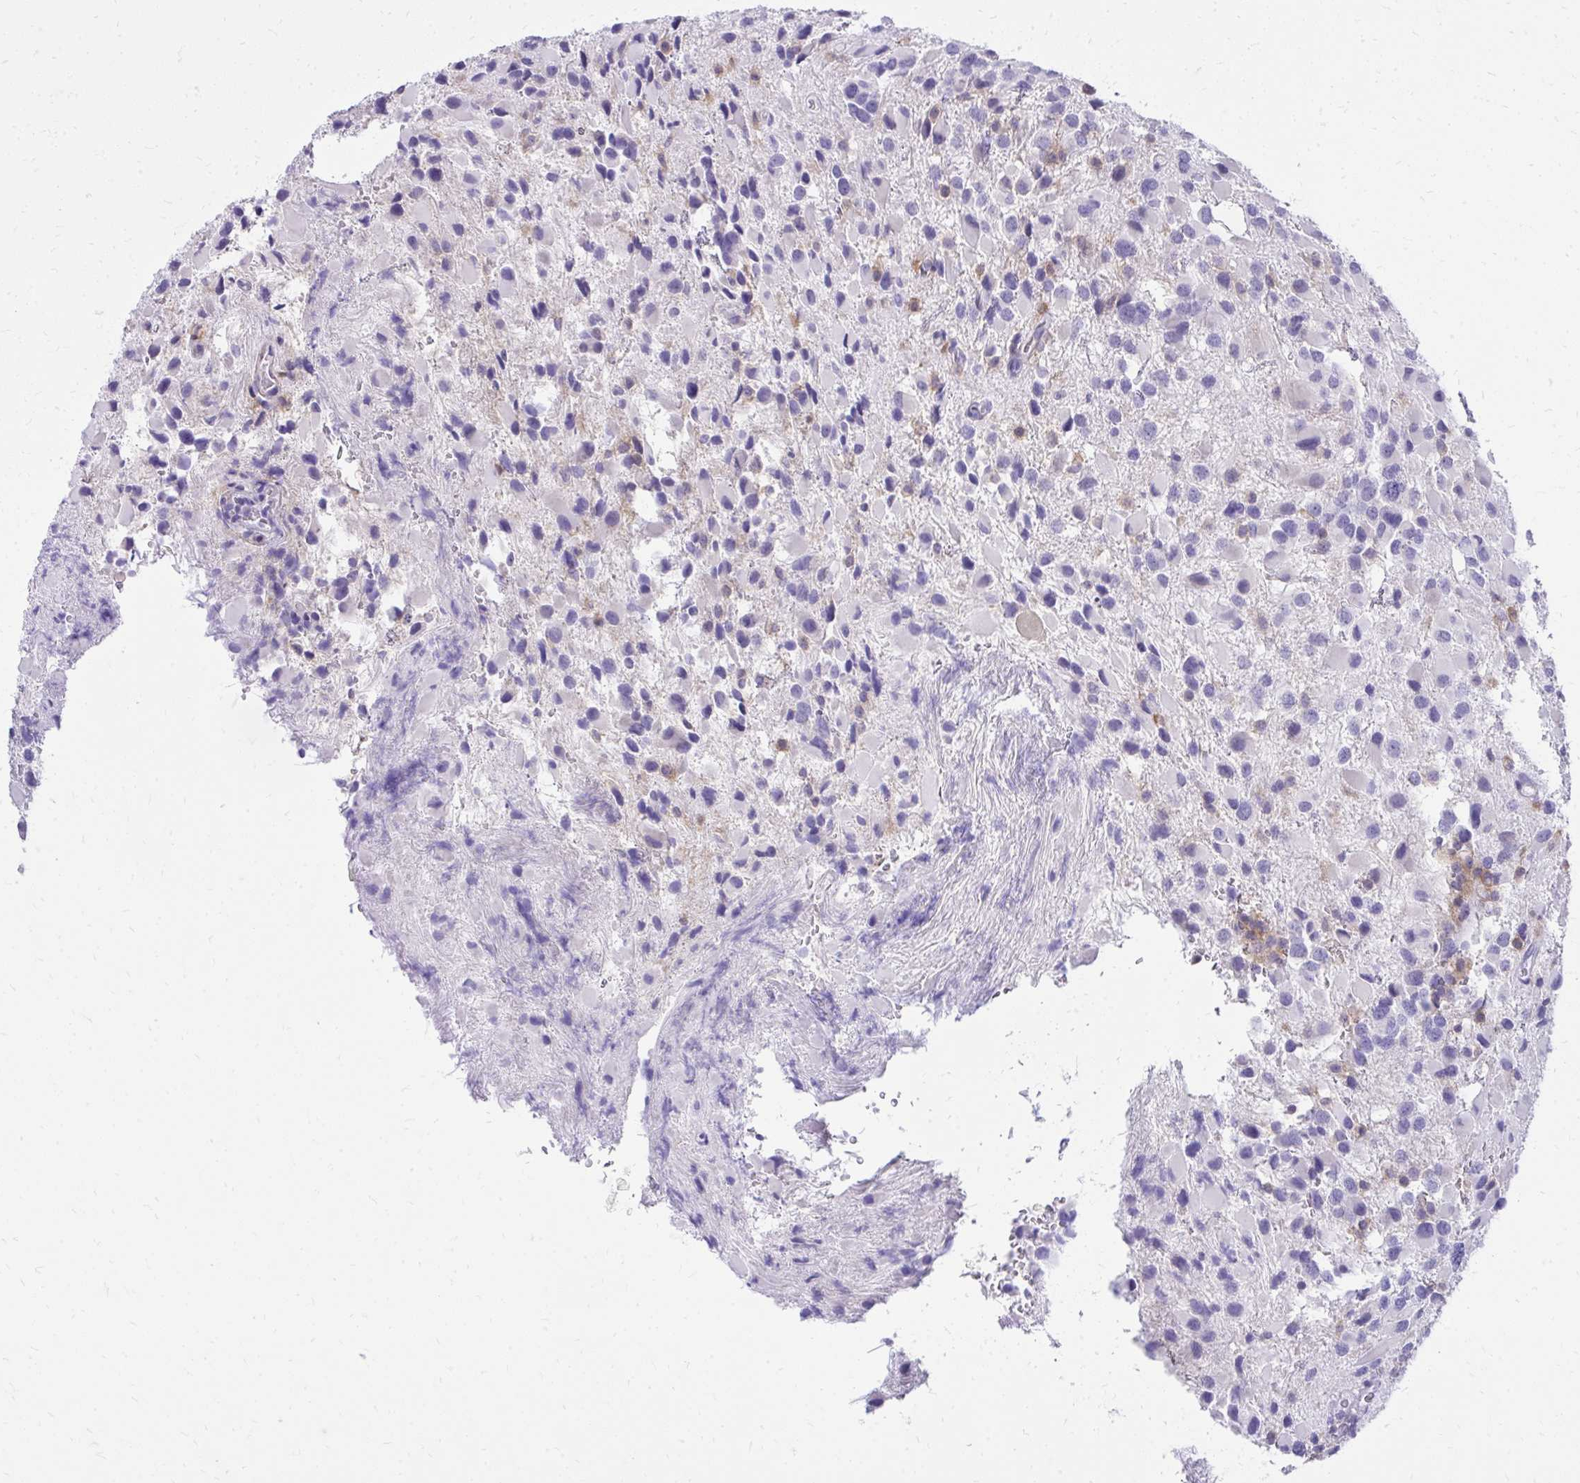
{"staining": {"intensity": "negative", "quantity": "none", "location": "none"}, "tissue": "glioma", "cell_type": "Tumor cells", "image_type": "cancer", "snomed": [{"axis": "morphology", "description": "Glioma, malignant, High grade"}, {"axis": "topography", "description": "Brain"}], "caption": "Tumor cells show no significant protein staining in high-grade glioma (malignant).", "gene": "GPRIN3", "patient": {"sex": "female", "age": 40}}